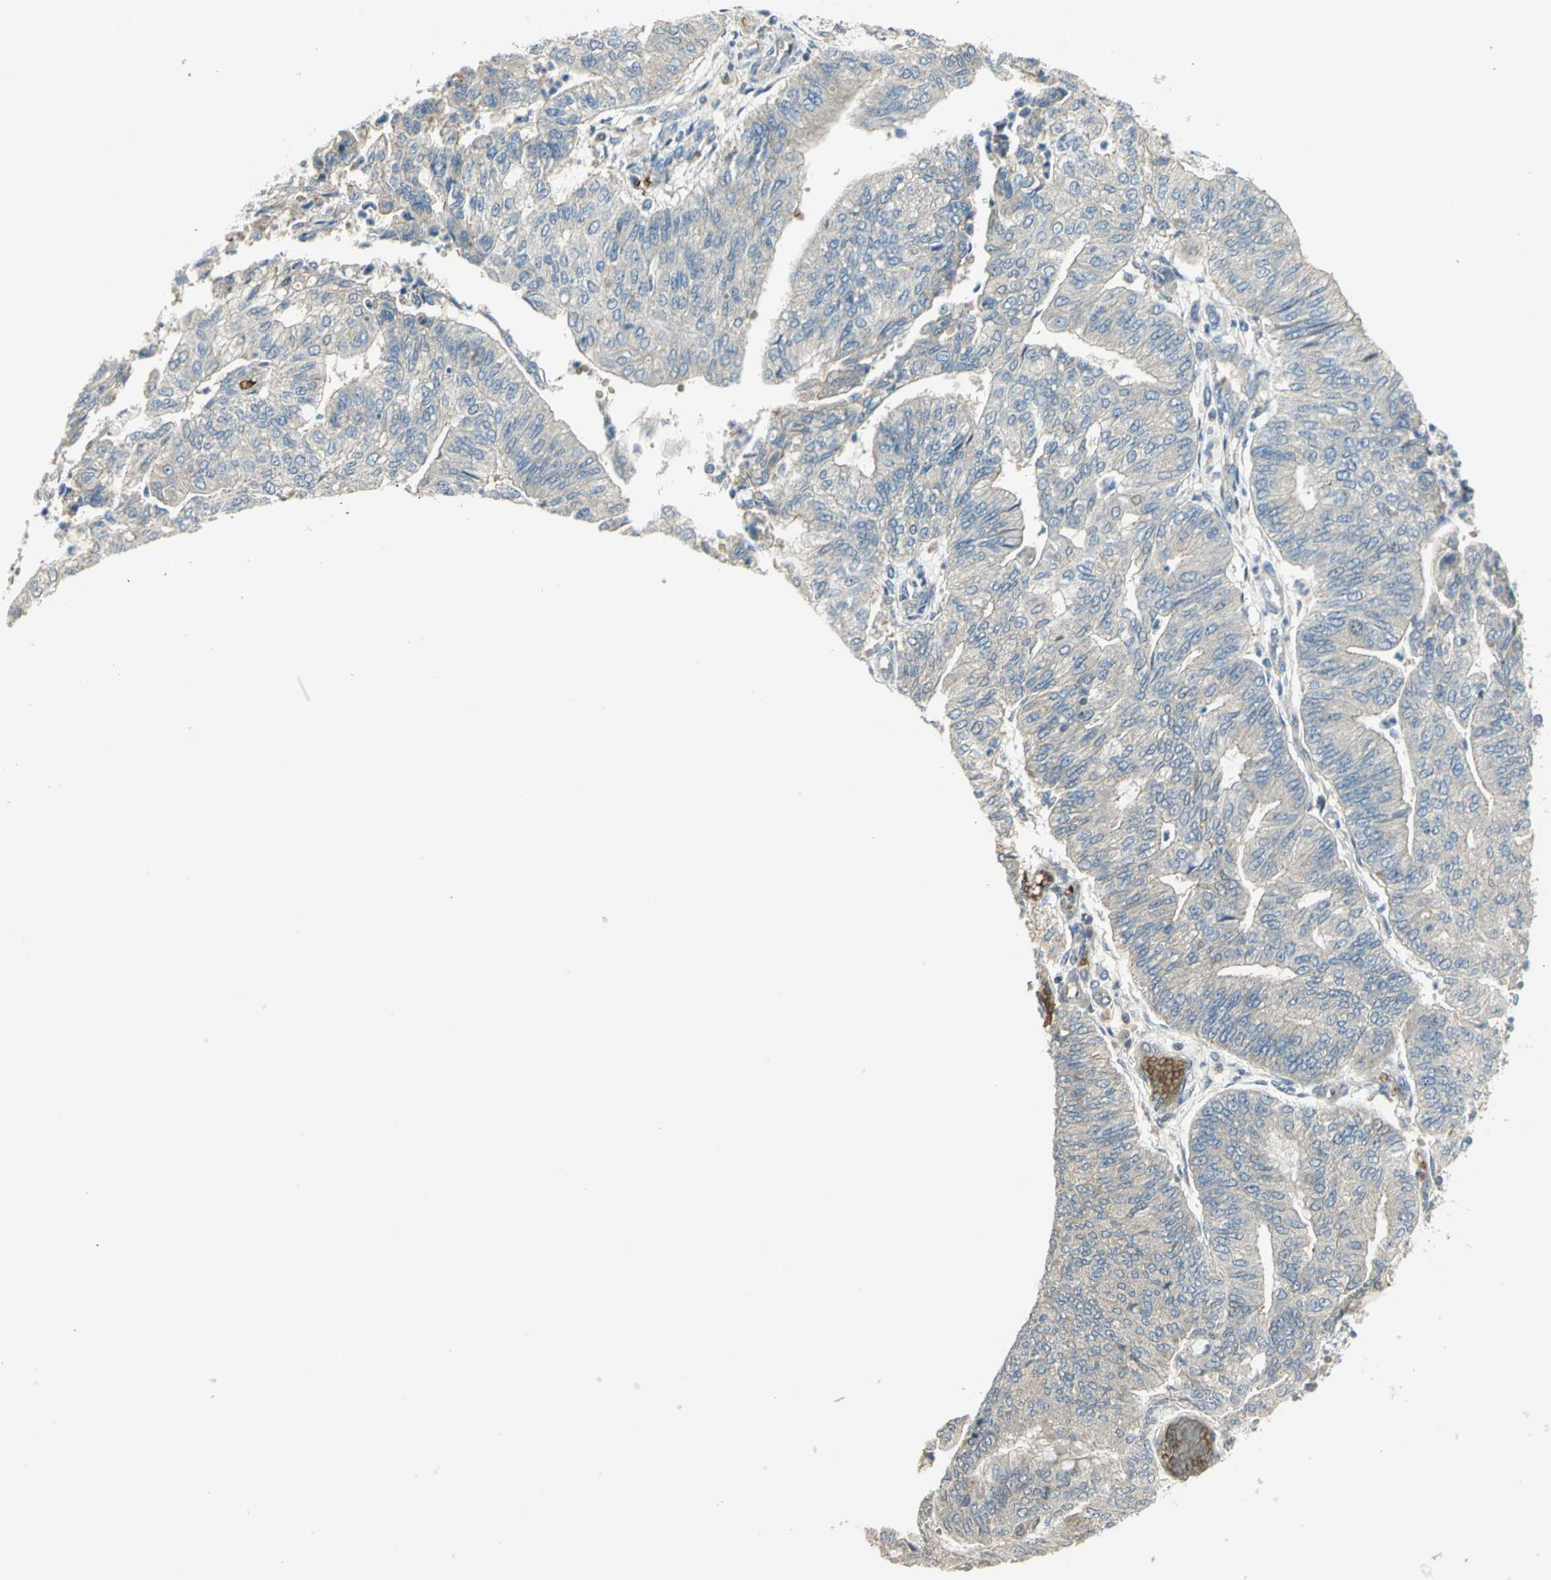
{"staining": {"intensity": "negative", "quantity": "none", "location": "none"}, "tissue": "endometrial cancer", "cell_type": "Tumor cells", "image_type": "cancer", "snomed": [{"axis": "morphology", "description": "Adenocarcinoma, NOS"}, {"axis": "topography", "description": "Endometrium"}], "caption": "A high-resolution photomicrograph shows immunohistochemistry staining of endometrial cancer, which reveals no significant expression in tumor cells.", "gene": "ANK1", "patient": {"sex": "female", "age": 59}}